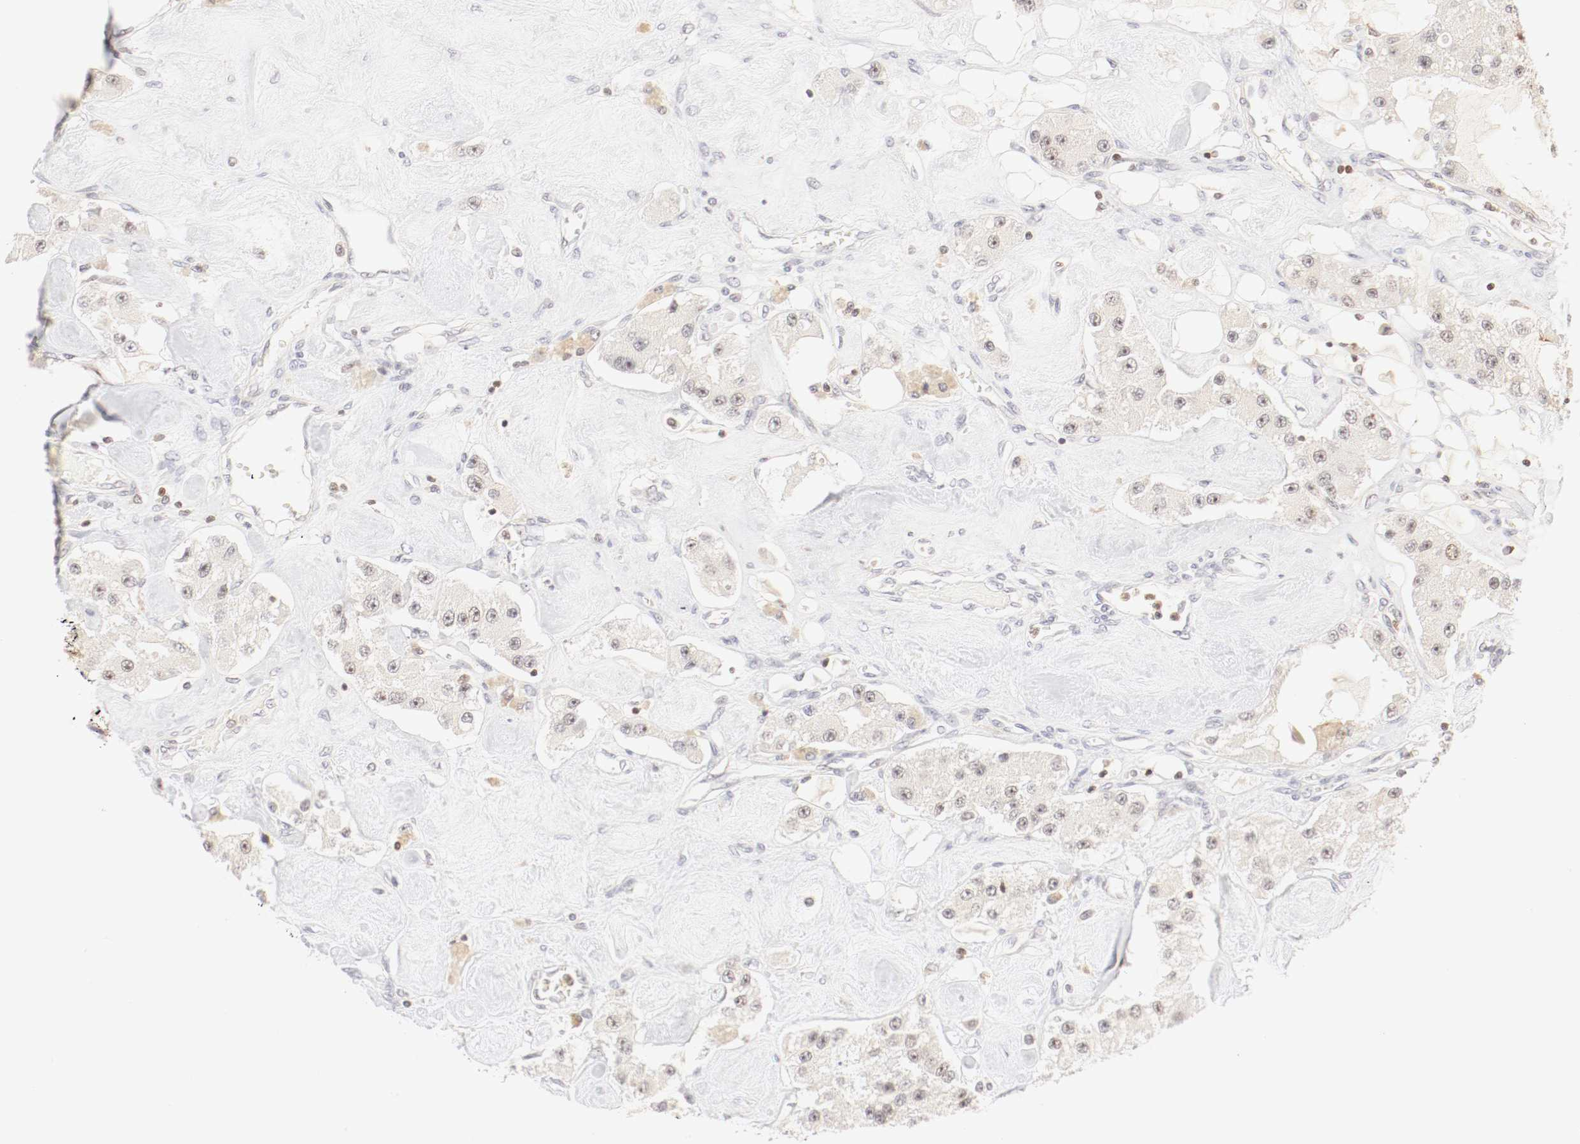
{"staining": {"intensity": "weak", "quantity": "<25%", "location": "cytoplasmic/membranous,nuclear"}, "tissue": "carcinoid", "cell_type": "Tumor cells", "image_type": "cancer", "snomed": [{"axis": "morphology", "description": "Carcinoid, malignant, NOS"}, {"axis": "topography", "description": "Pancreas"}], "caption": "There is no significant staining in tumor cells of malignant carcinoid.", "gene": "KIF2A", "patient": {"sex": "male", "age": 41}}